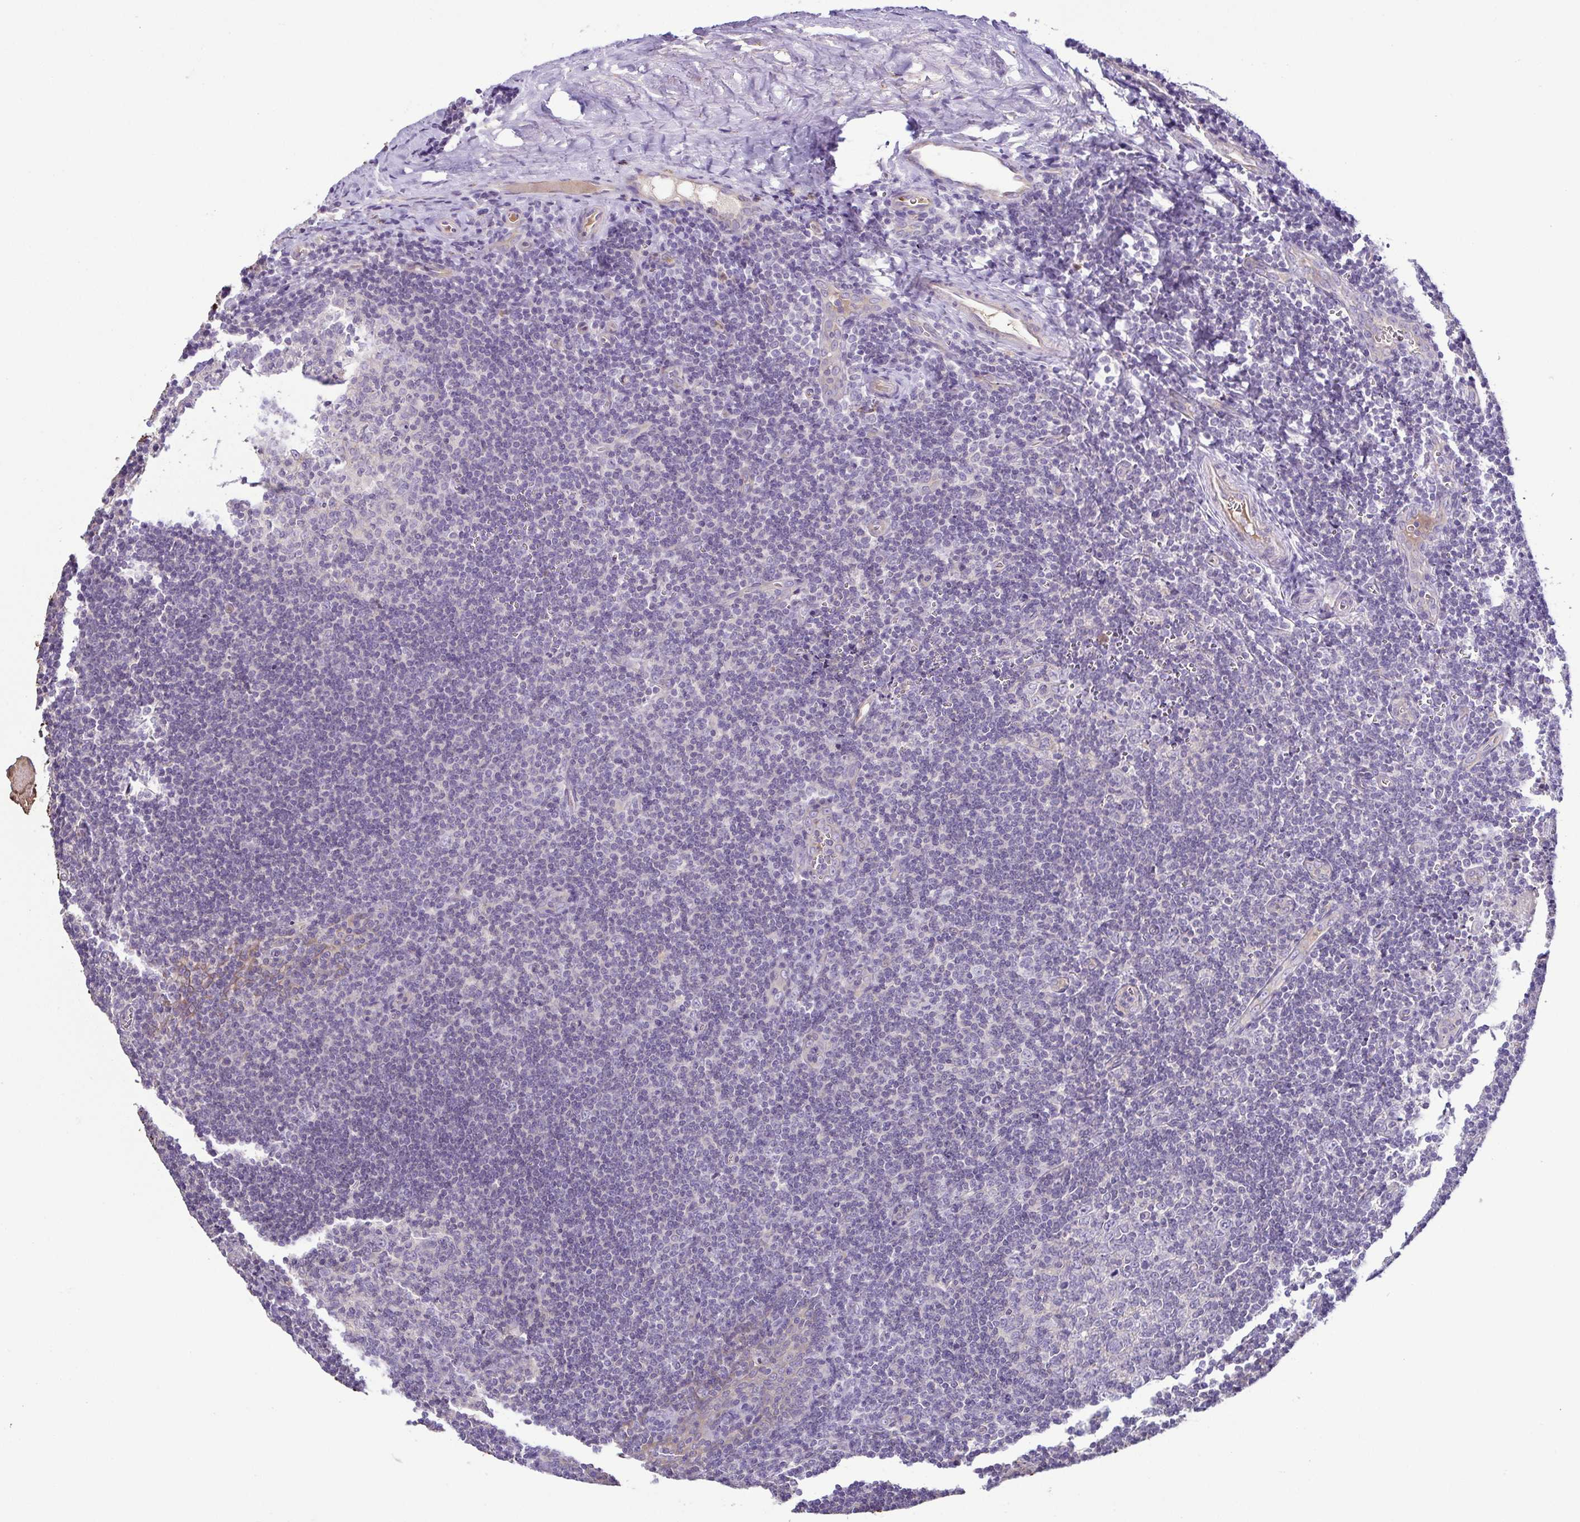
{"staining": {"intensity": "negative", "quantity": "none", "location": "none"}, "tissue": "tonsil", "cell_type": "Germinal center cells", "image_type": "normal", "snomed": [{"axis": "morphology", "description": "Normal tissue, NOS"}, {"axis": "morphology", "description": "Inflammation, NOS"}, {"axis": "topography", "description": "Tonsil"}], "caption": "Immunohistochemistry (IHC) of normal tonsil displays no positivity in germinal center cells.", "gene": "MYL10", "patient": {"sex": "female", "age": 31}}